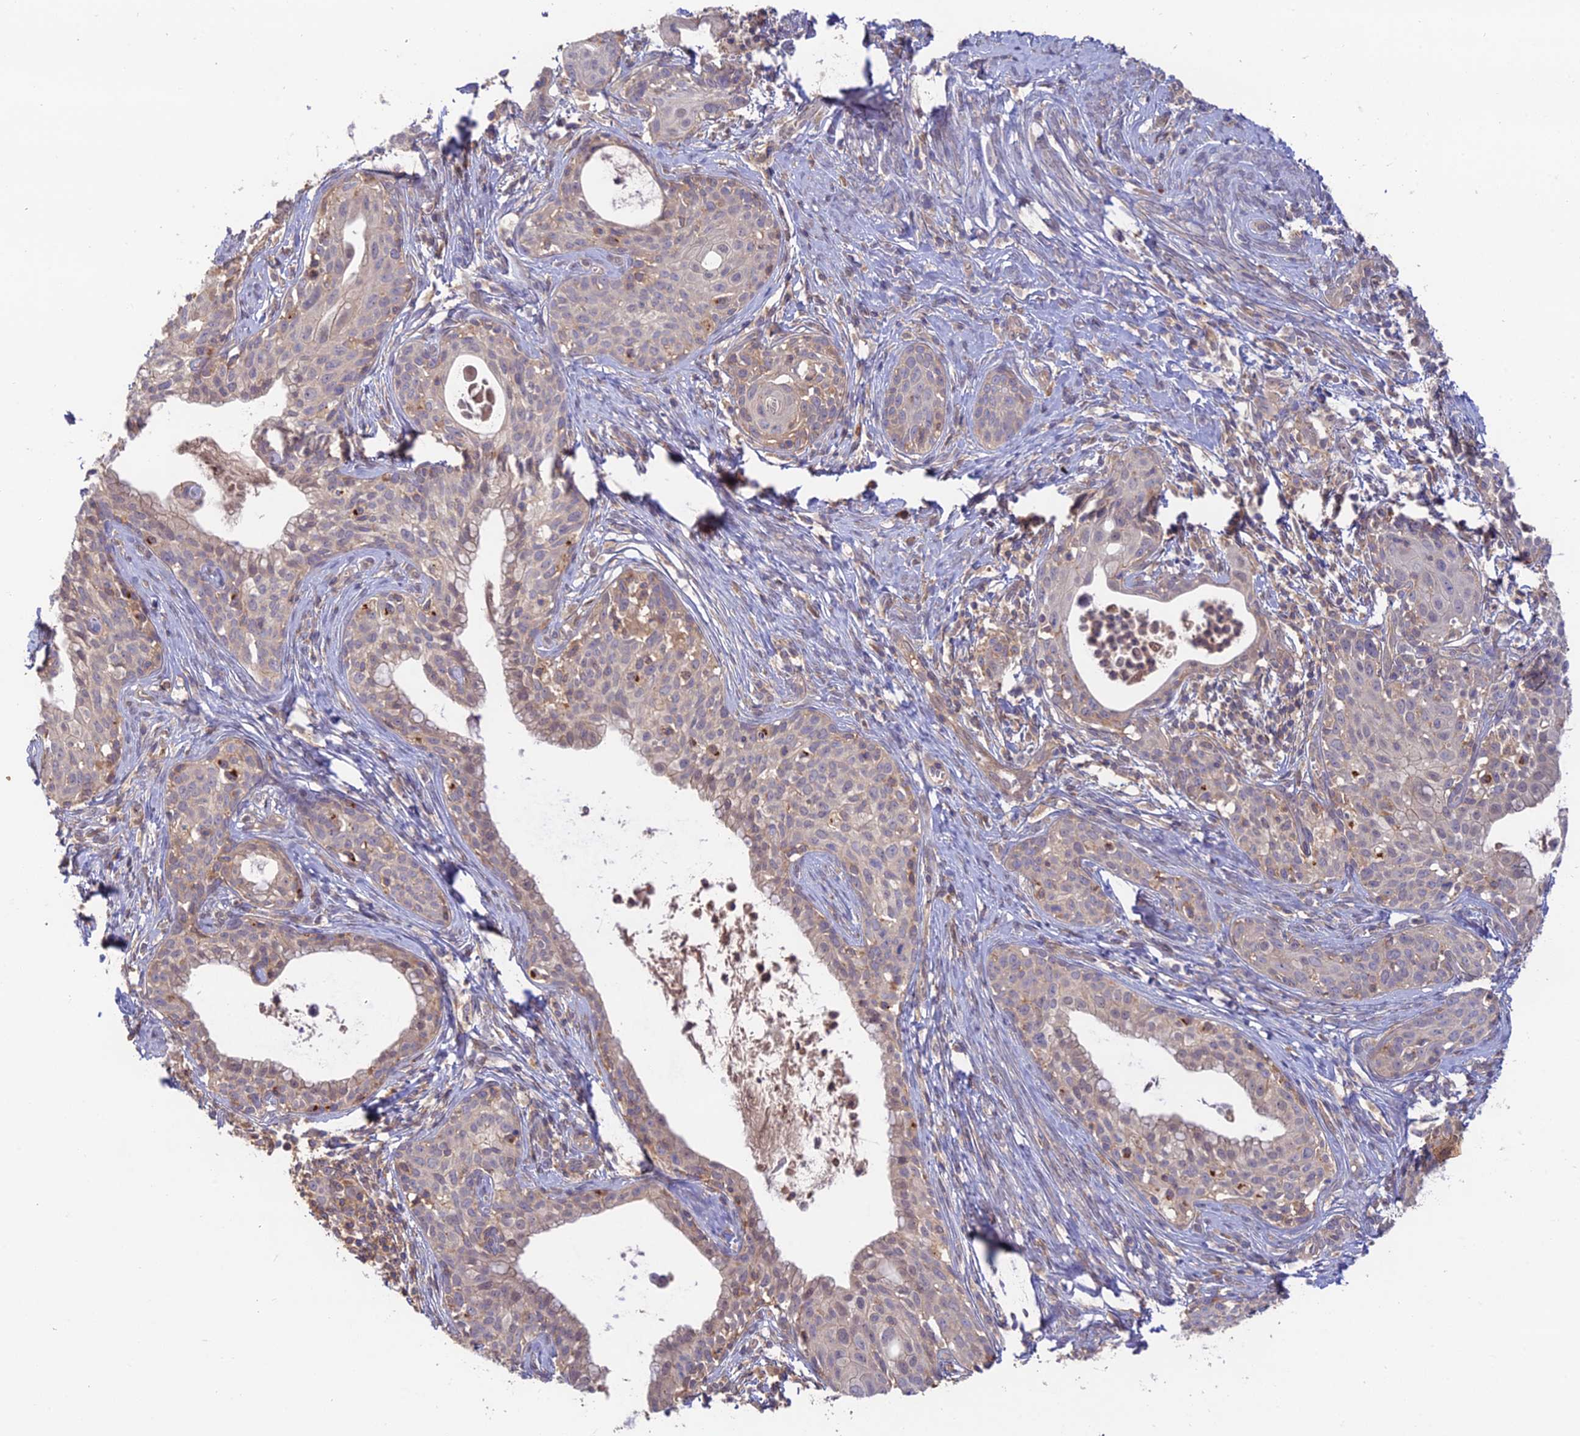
{"staining": {"intensity": "weak", "quantity": ">75%", "location": "cytoplasmic/membranous"}, "tissue": "cervical cancer", "cell_type": "Tumor cells", "image_type": "cancer", "snomed": [{"axis": "morphology", "description": "Squamous cell carcinoma, NOS"}, {"axis": "topography", "description": "Cervix"}], "caption": "Weak cytoplasmic/membranous positivity for a protein is appreciated in about >75% of tumor cells of cervical squamous cell carcinoma using immunohistochemistry (IHC).", "gene": "CLCF1", "patient": {"sex": "female", "age": 52}}